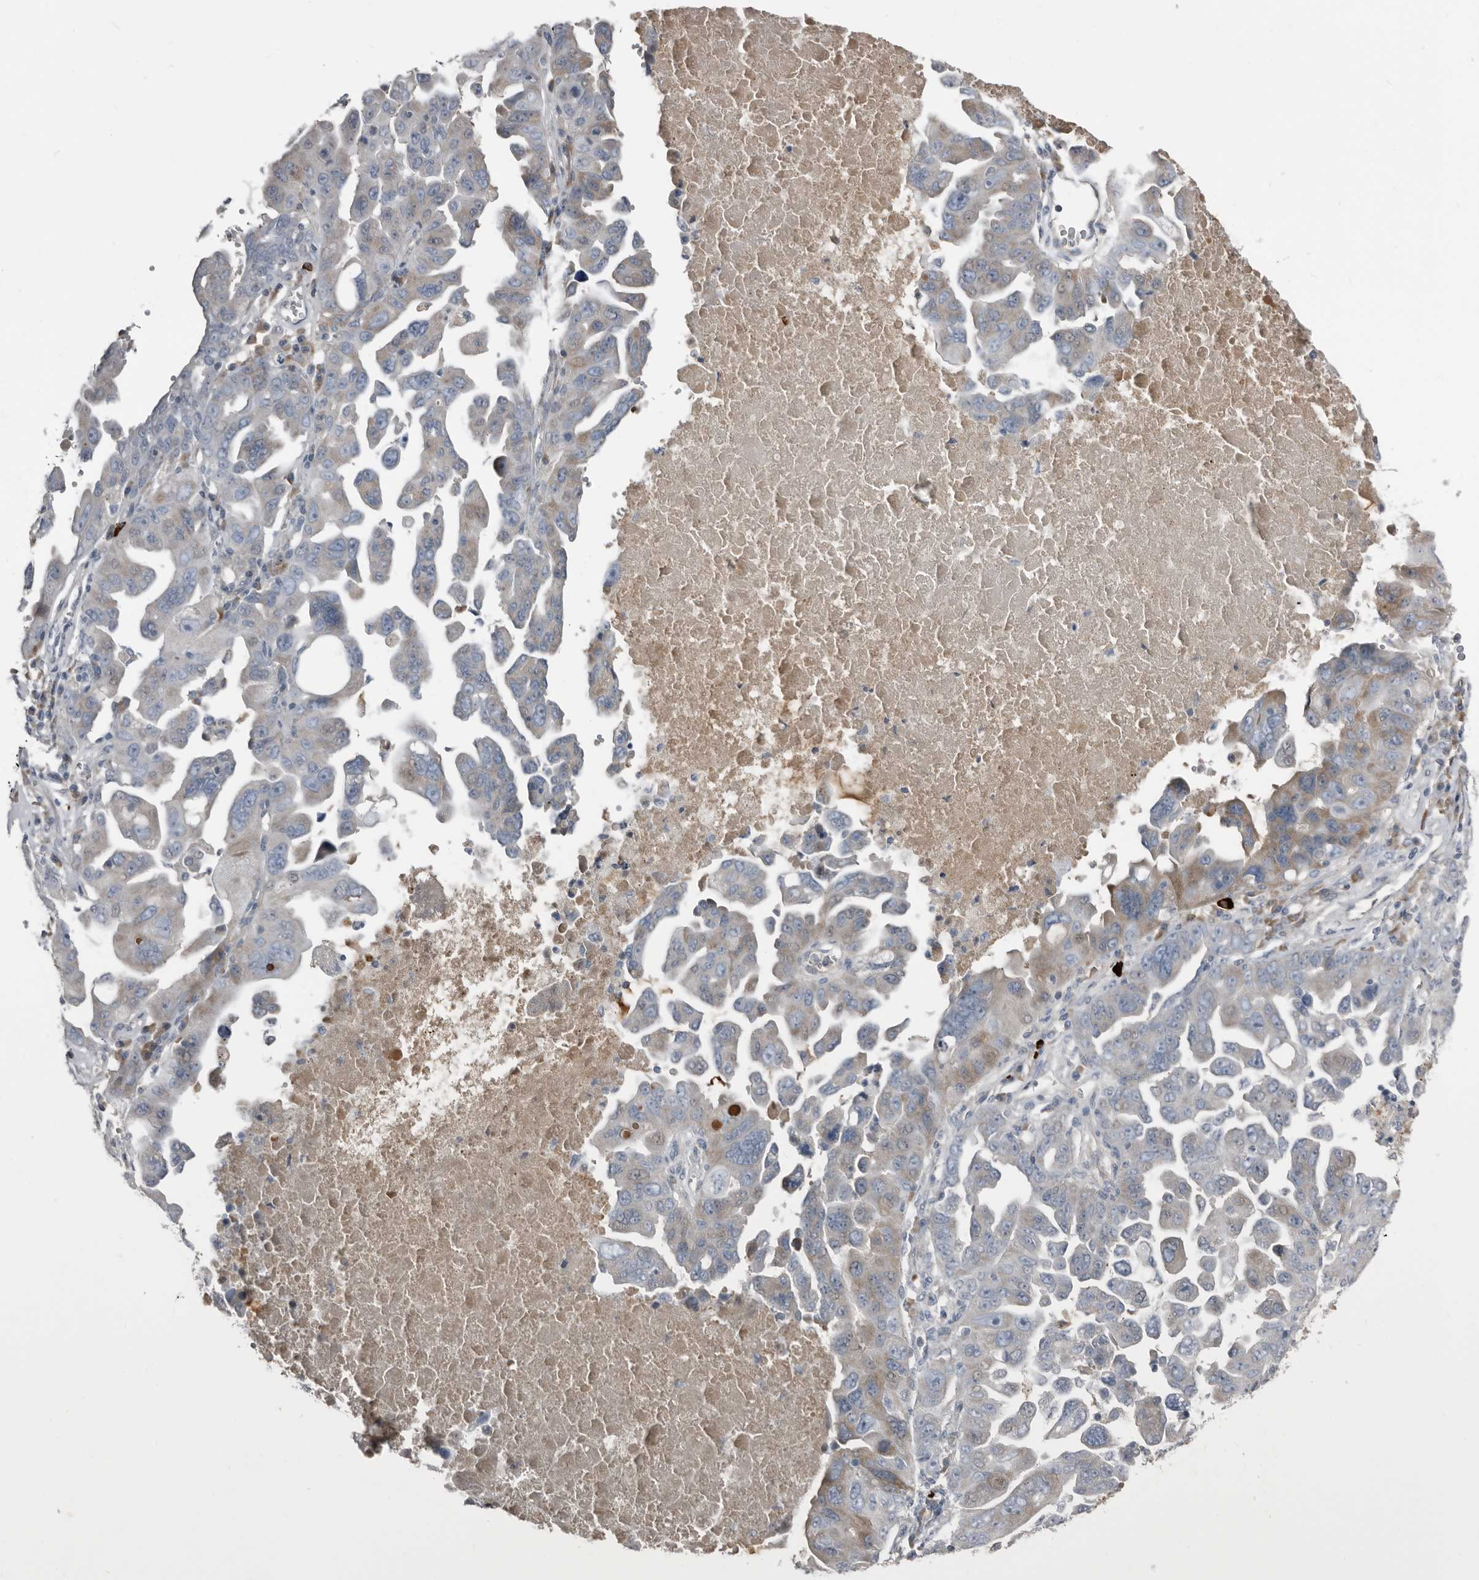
{"staining": {"intensity": "weak", "quantity": "<25%", "location": "cytoplasmic/membranous"}, "tissue": "ovarian cancer", "cell_type": "Tumor cells", "image_type": "cancer", "snomed": [{"axis": "morphology", "description": "Carcinoma, endometroid"}, {"axis": "topography", "description": "Ovary"}], "caption": "Histopathology image shows no significant protein staining in tumor cells of endometroid carcinoma (ovarian).", "gene": "ZNF114", "patient": {"sex": "female", "age": 62}}